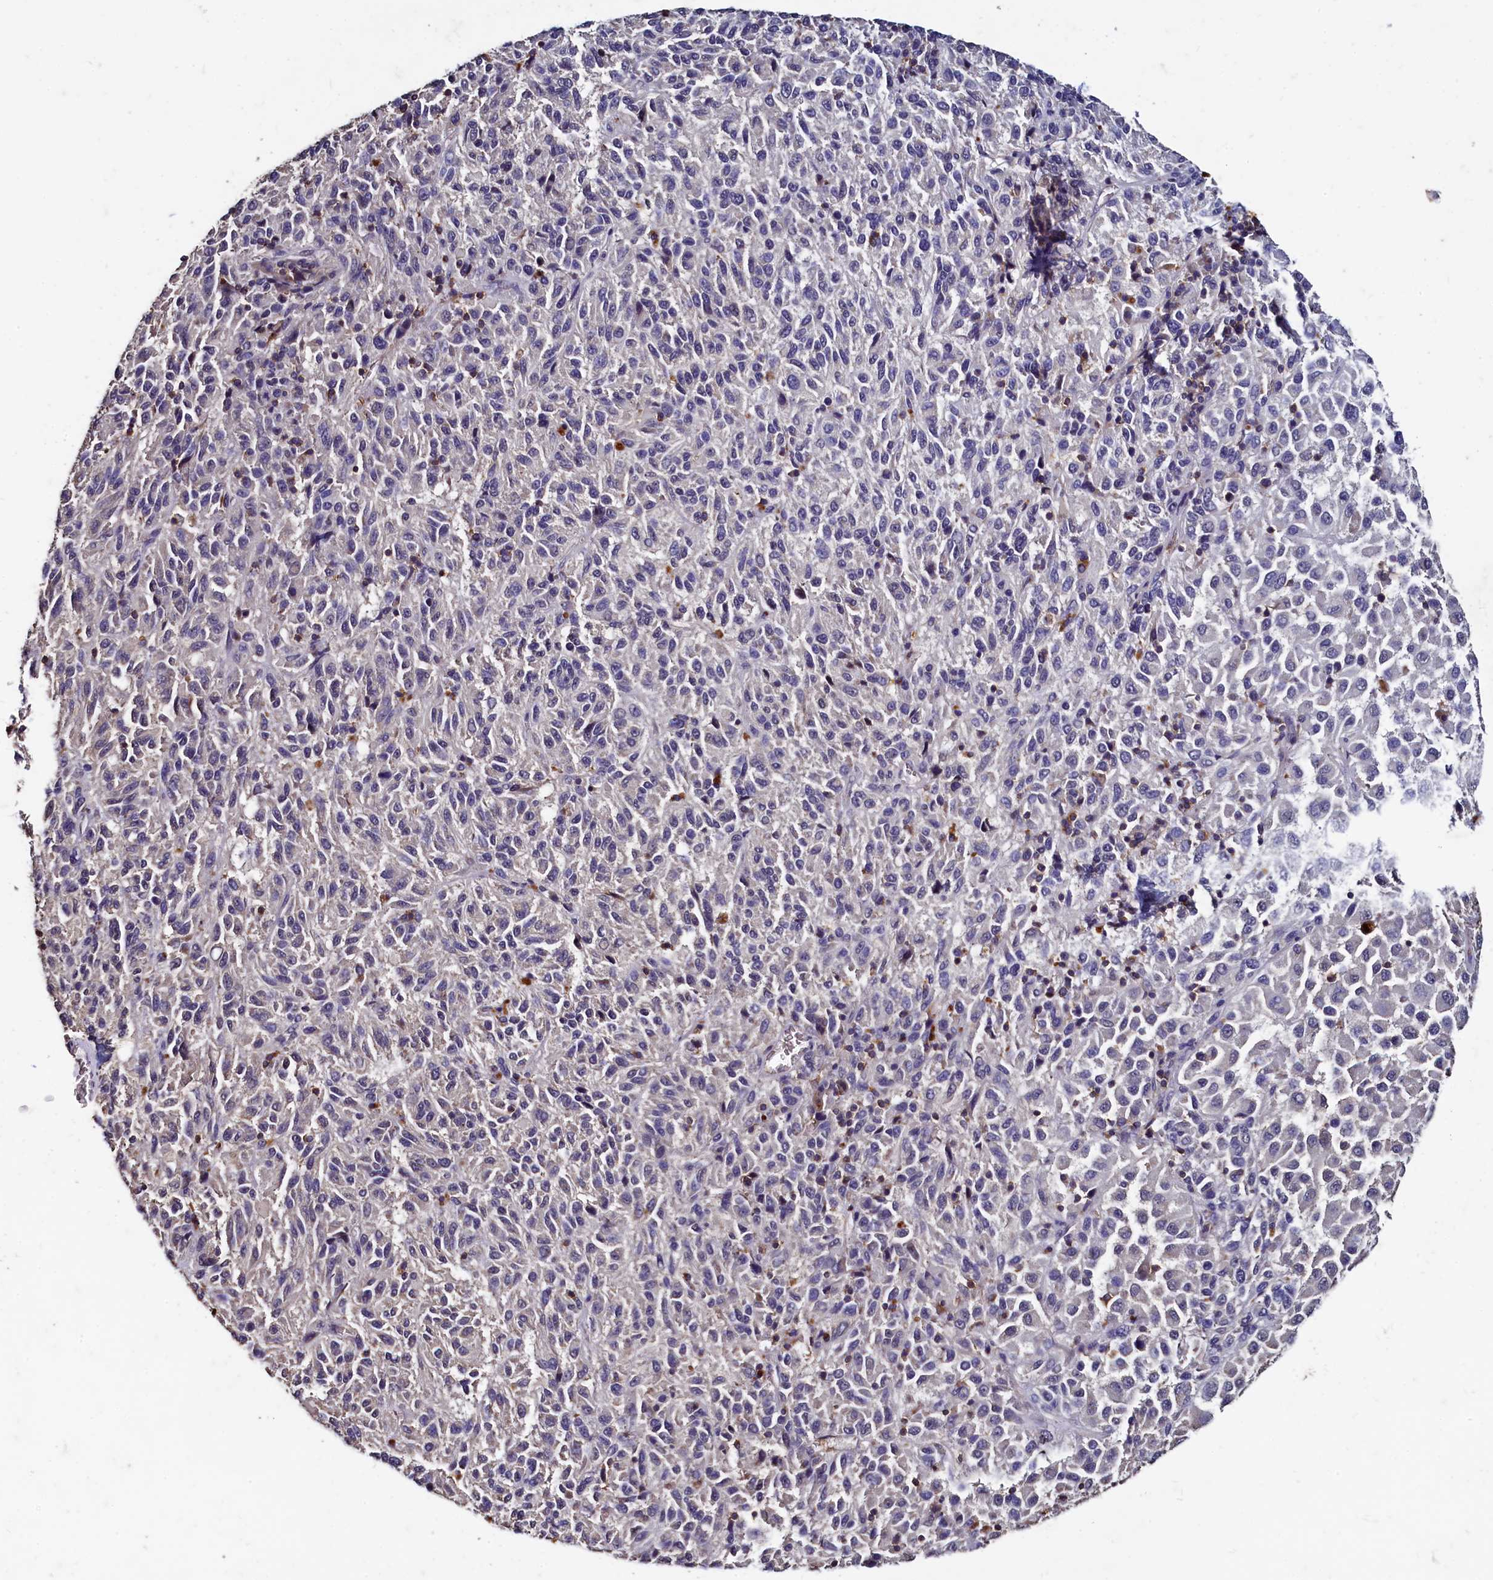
{"staining": {"intensity": "negative", "quantity": "none", "location": "none"}, "tissue": "melanoma", "cell_type": "Tumor cells", "image_type": "cancer", "snomed": [{"axis": "morphology", "description": "Malignant melanoma, Metastatic site"}, {"axis": "topography", "description": "Lung"}], "caption": "Immunohistochemical staining of human melanoma exhibits no significant expression in tumor cells.", "gene": "CSTPP1", "patient": {"sex": "male", "age": 64}}